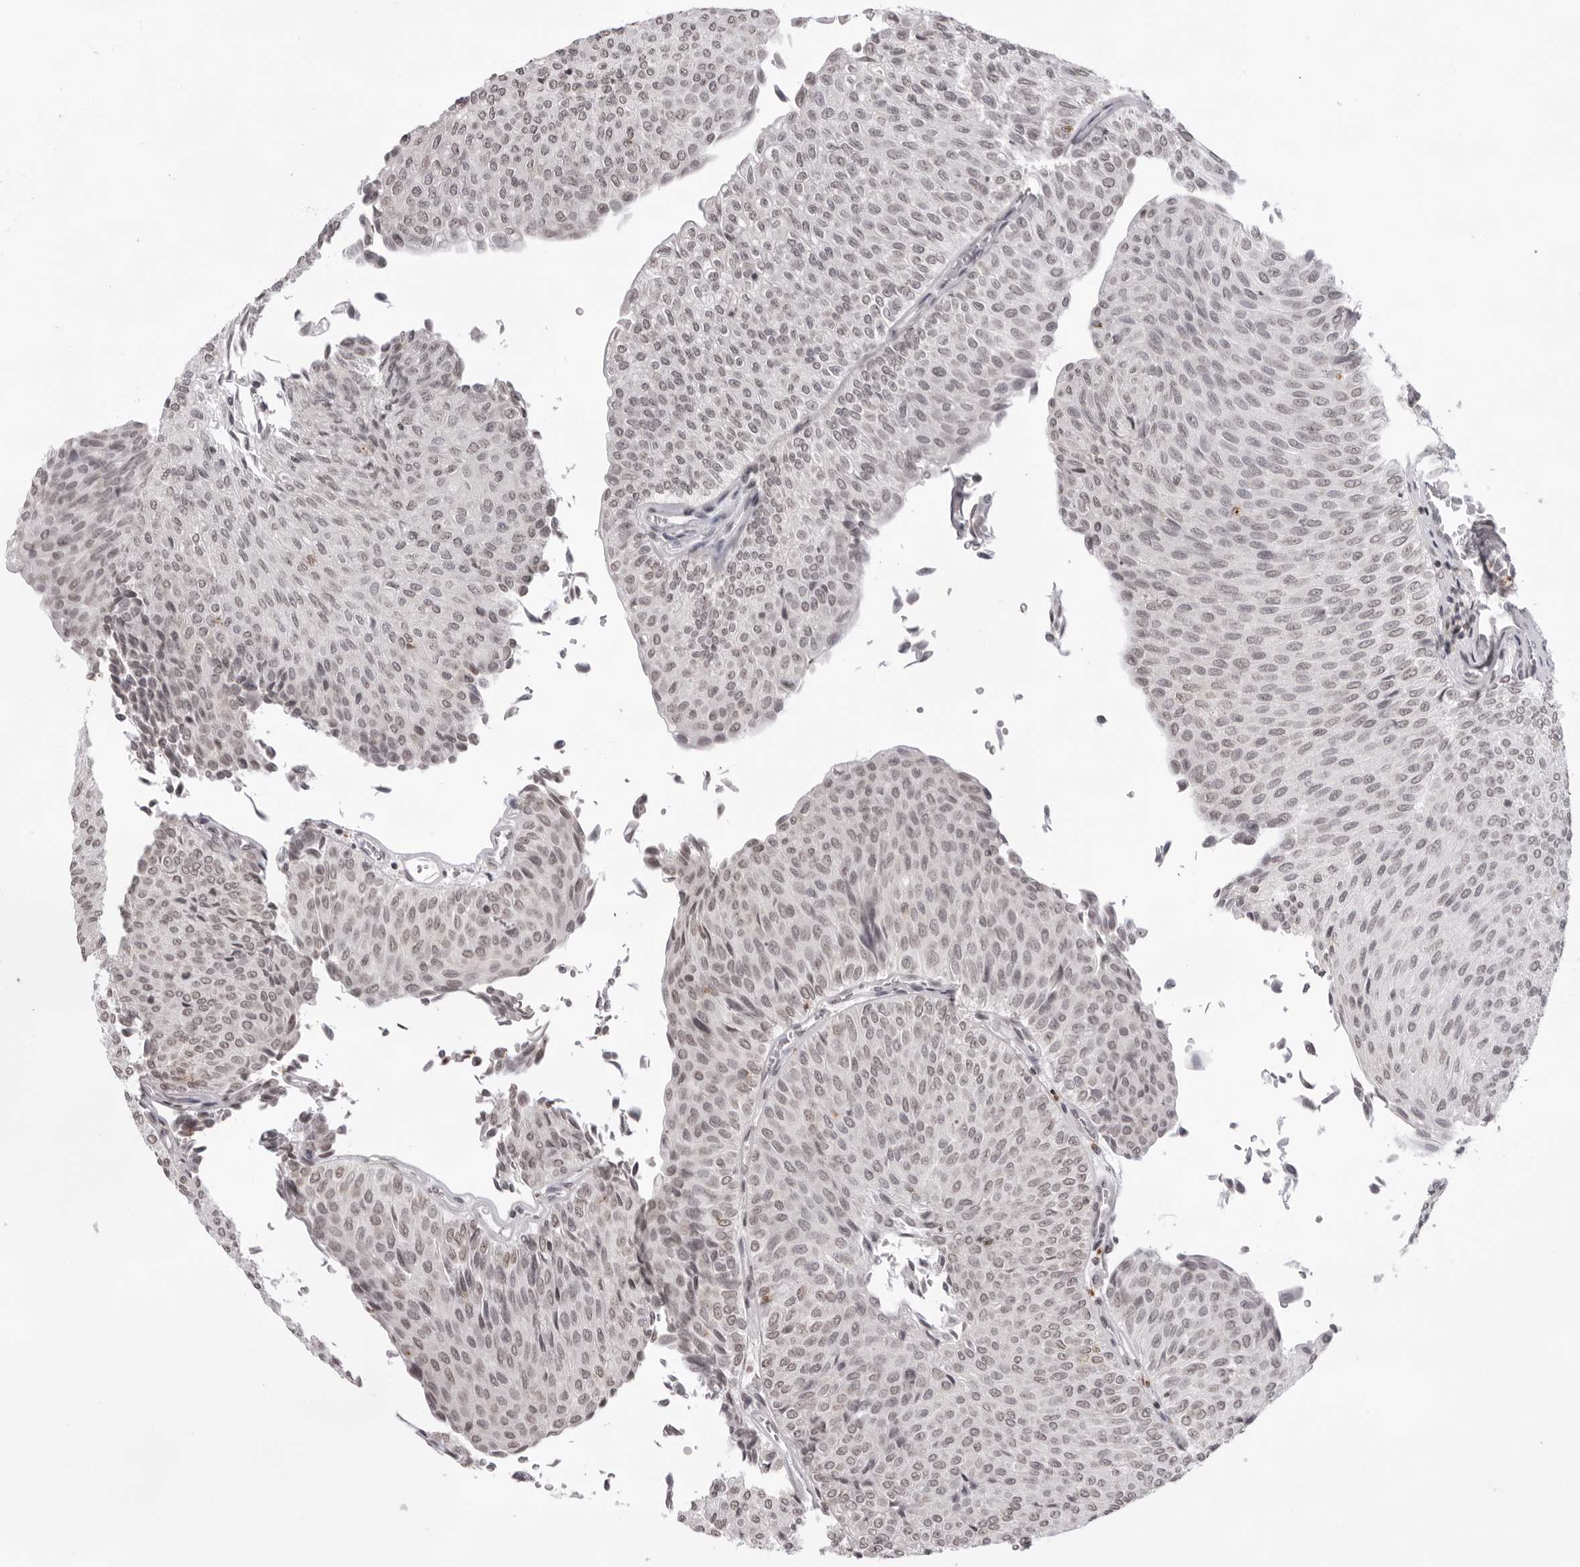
{"staining": {"intensity": "weak", "quantity": "25%-75%", "location": "nuclear"}, "tissue": "urothelial cancer", "cell_type": "Tumor cells", "image_type": "cancer", "snomed": [{"axis": "morphology", "description": "Urothelial carcinoma, Low grade"}, {"axis": "topography", "description": "Urinary bladder"}], "caption": "This is an image of immunohistochemistry staining of low-grade urothelial carcinoma, which shows weak expression in the nuclear of tumor cells.", "gene": "NTM", "patient": {"sex": "male", "age": 78}}